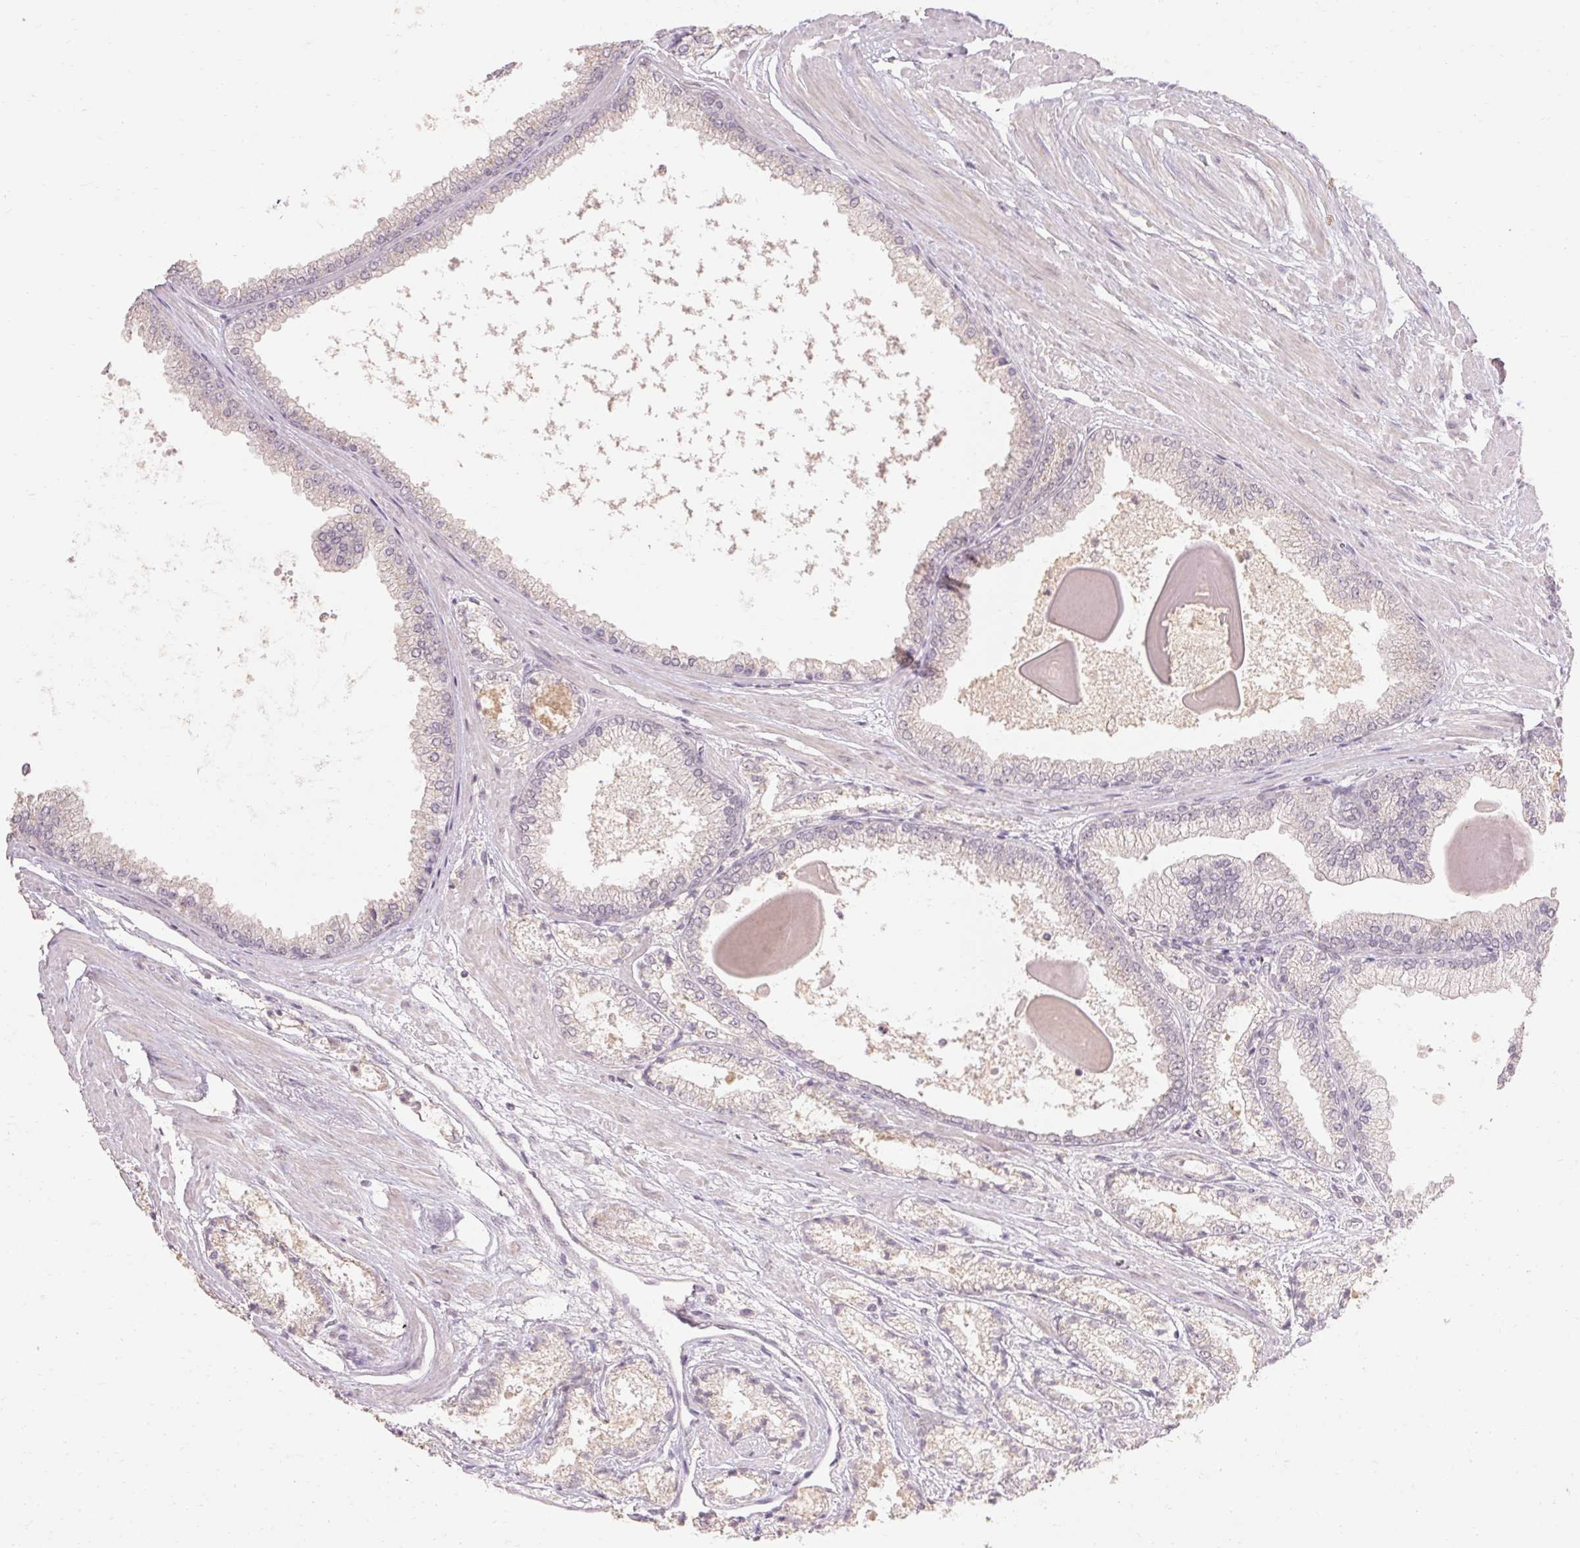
{"staining": {"intensity": "negative", "quantity": "none", "location": "none"}, "tissue": "prostate cancer", "cell_type": "Tumor cells", "image_type": "cancer", "snomed": [{"axis": "morphology", "description": "Adenocarcinoma, High grade"}, {"axis": "topography", "description": "Prostate"}], "caption": "Tumor cells are negative for brown protein staining in adenocarcinoma (high-grade) (prostate).", "gene": "SKP2", "patient": {"sex": "male", "age": 64}}